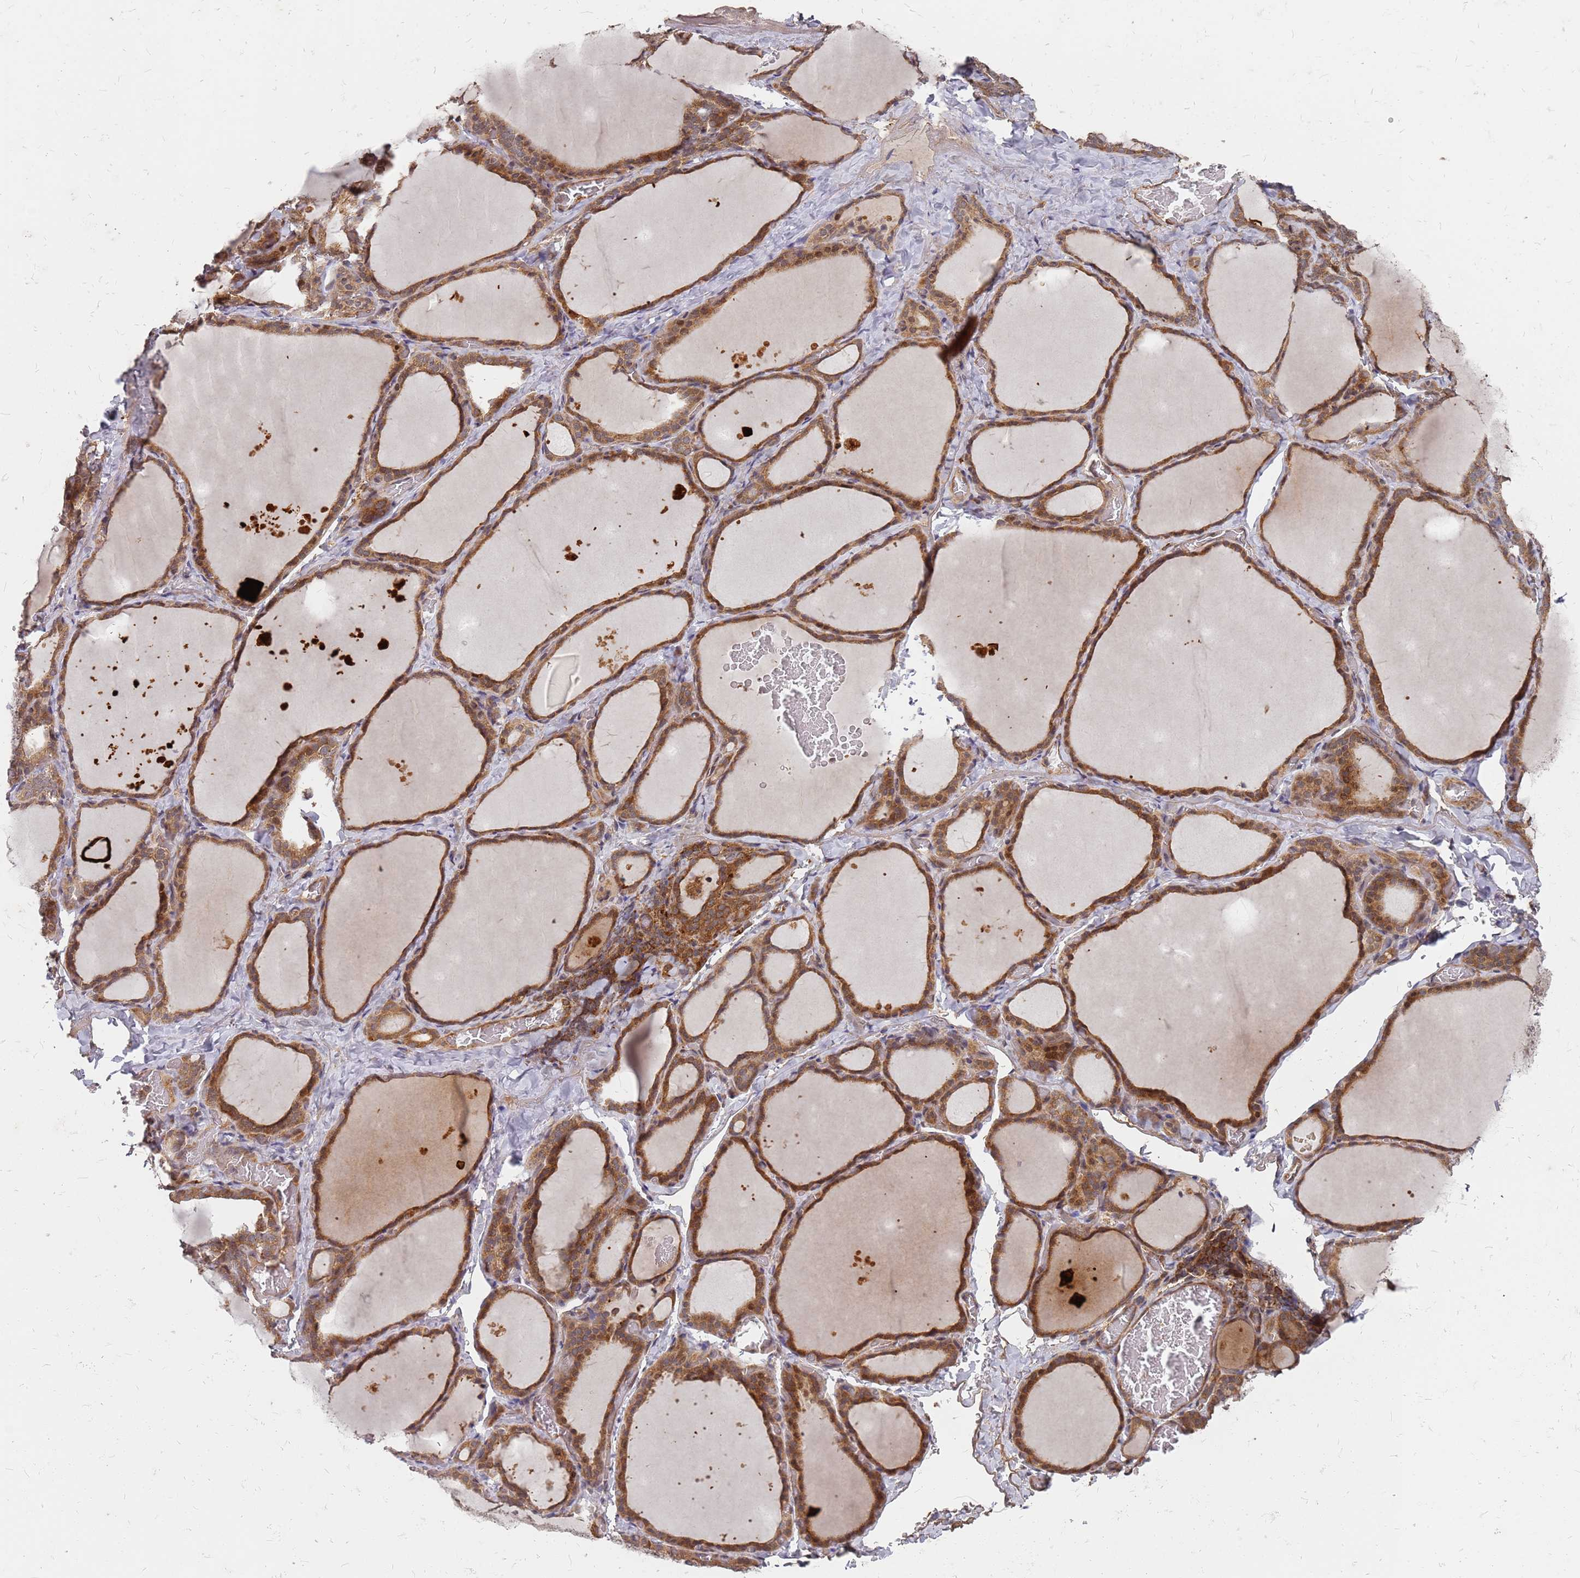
{"staining": {"intensity": "strong", "quantity": ">75%", "location": "cytoplasmic/membranous"}, "tissue": "thyroid gland", "cell_type": "Glandular cells", "image_type": "normal", "snomed": [{"axis": "morphology", "description": "Normal tissue, NOS"}, {"axis": "topography", "description": "Thyroid gland"}], "caption": "Brown immunohistochemical staining in unremarkable thyroid gland displays strong cytoplasmic/membranous positivity in approximately >75% of glandular cells. Using DAB (brown) and hematoxylin (blue) stains, captured at high magnification using brightfield microscopy.", "gene": "TRABD", "patient": {"sex": "female", "age": 39}}